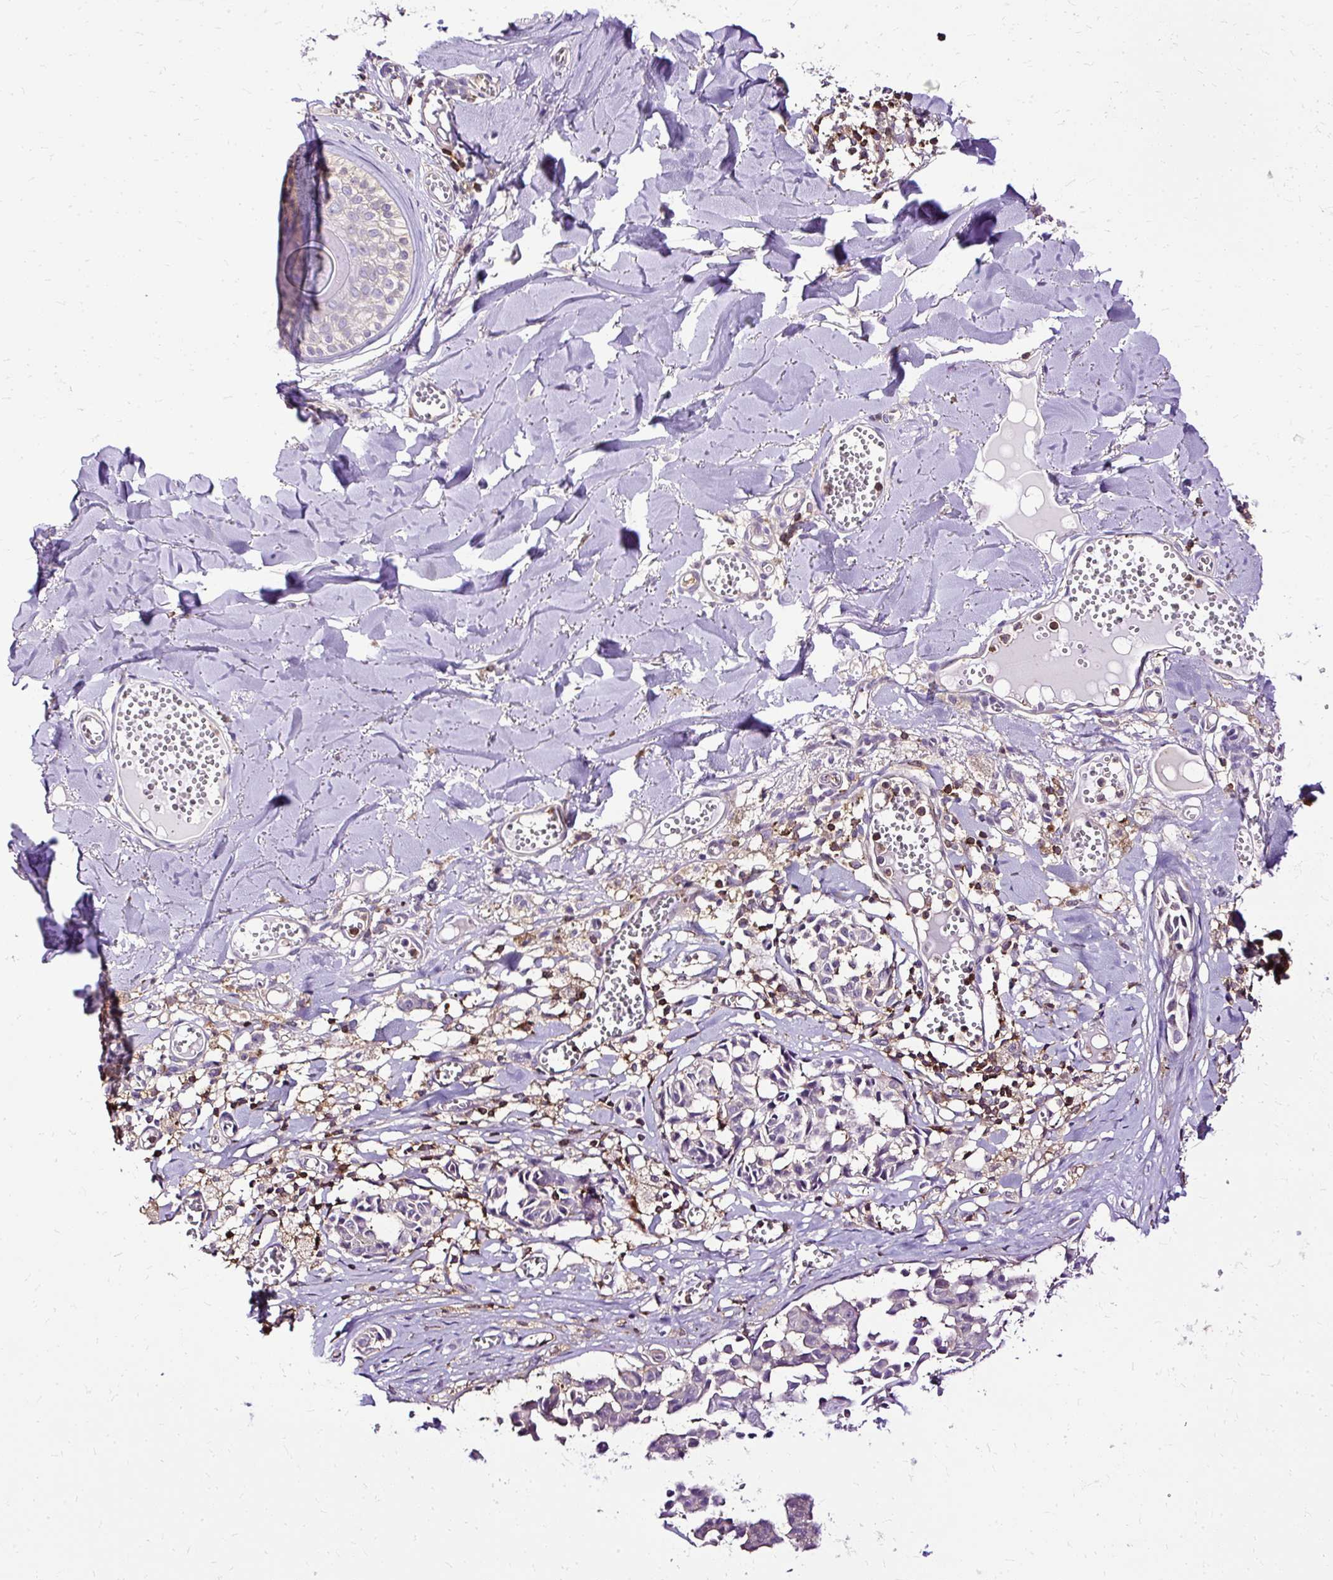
{"staining": {"intensity": "negative", "quantity": "none", "location": "none"}, "tissue": "melanoma", "cell_type": "Tumor cells", "image_type": "cancer", "snomed": [{"axis": "morphology", "description": "Malignant melanoma, NOS"}, {"axis": "topography", "description": "Skin"}], "caption": "This is a photomicrograph of IHC staining of melanoma, which shows no expression in tumor cells.", "gene": "TWF2", "patient": {"sex": "female", "age": 43}}